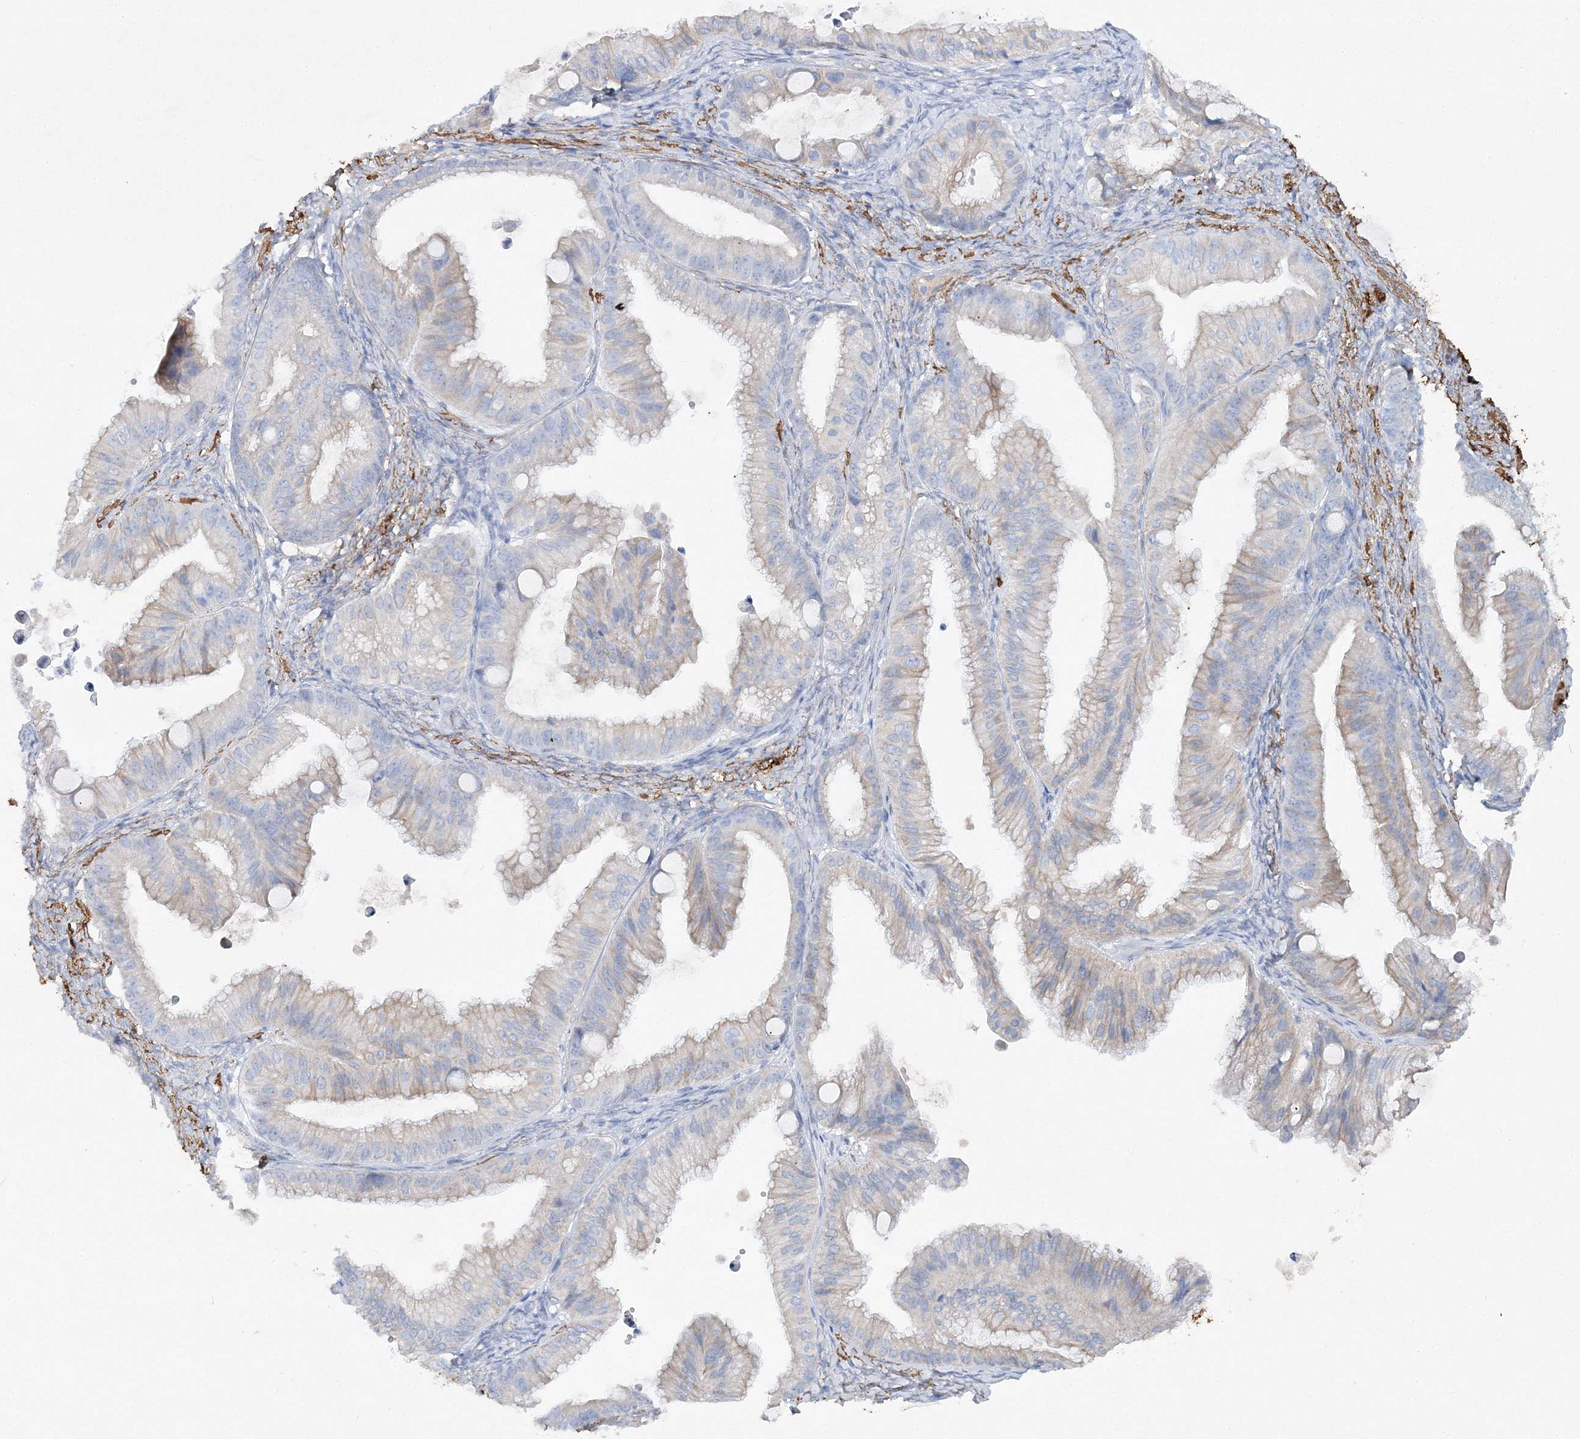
{"staining": {"intensity": "weak", "quantity": "<25%", "location": "cytoplasmic/membranous"}, "tissue": "ovarian cancer", "cell_type": "Tumor cells", "image_type": "cancer", "snomed": [{"axis": "morphology", "description": "Cystadenocarcinoma, mucinous, NOS"}, {"axis": "topography", "description": "Ovary"}], "caption": "Human ovarian cancer (mucinous cystadenocarcinoma) stained for a protein using immunohistochemistry (IHC) shows no expression in tumor cells.", "gene": "RTN2", "patient": {"sex": "female", "age": 71}}